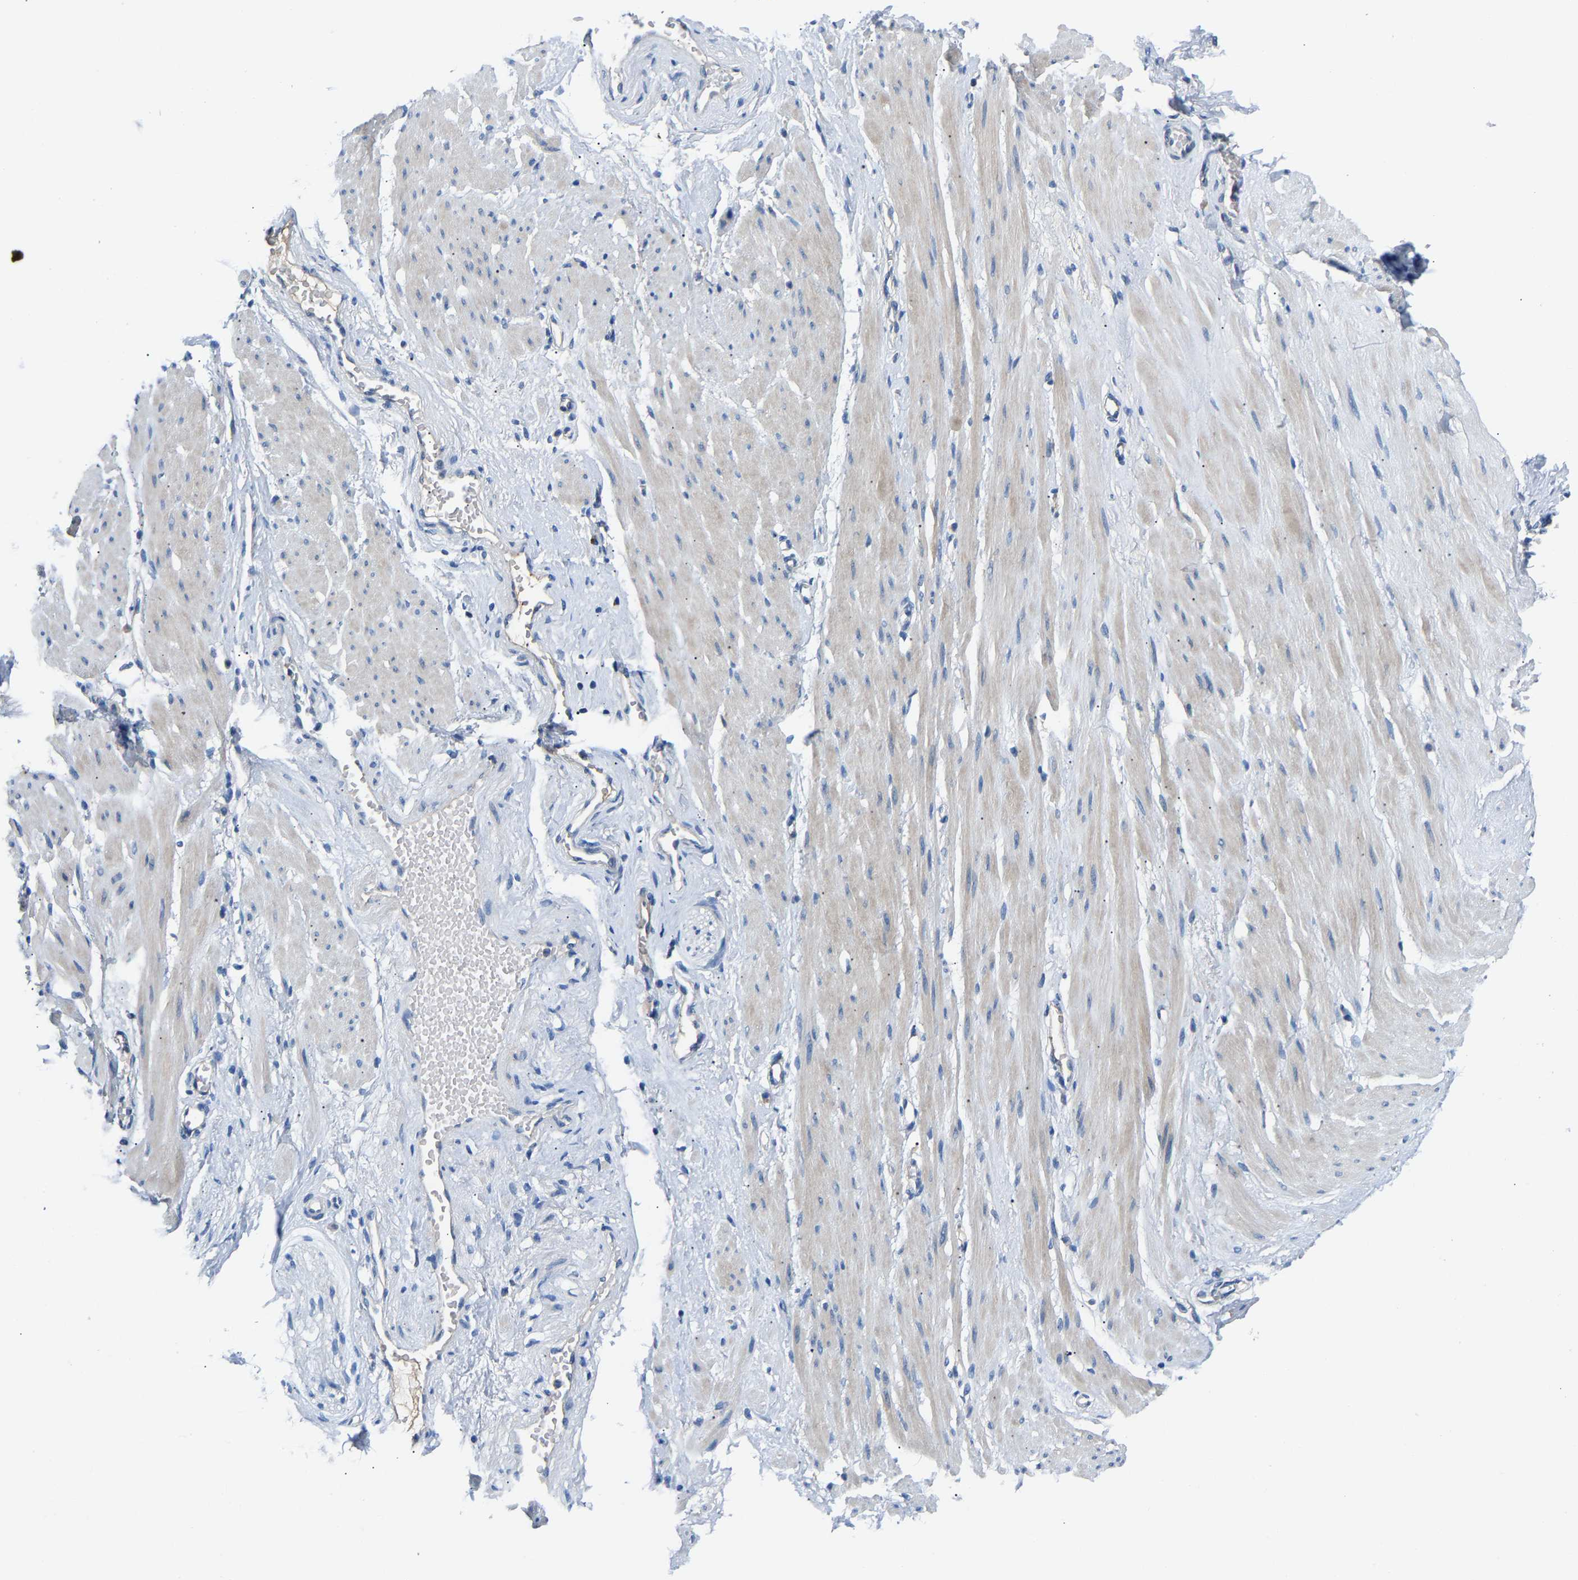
{"staining": {"intensity": "negative", "quantity": "none", "location": "none"}, "tissue": "adipose tissue", "cell_type": "Adipocytes", "image_type": "normal", "snomed": [{"axis": "morphology", "description": "Normal tissue, NOS"}, {"axis": "topography", "description": "Soft tissue"}, {"axis": "topography", "description": "Vascular tissue"}], "caption": "Immunohistochemical staining of unremarkable adipose tissue displays no significant expression in adipocytes.", "gene": "DNAAF5", "patient": {"sex": "female", "age": 35}}